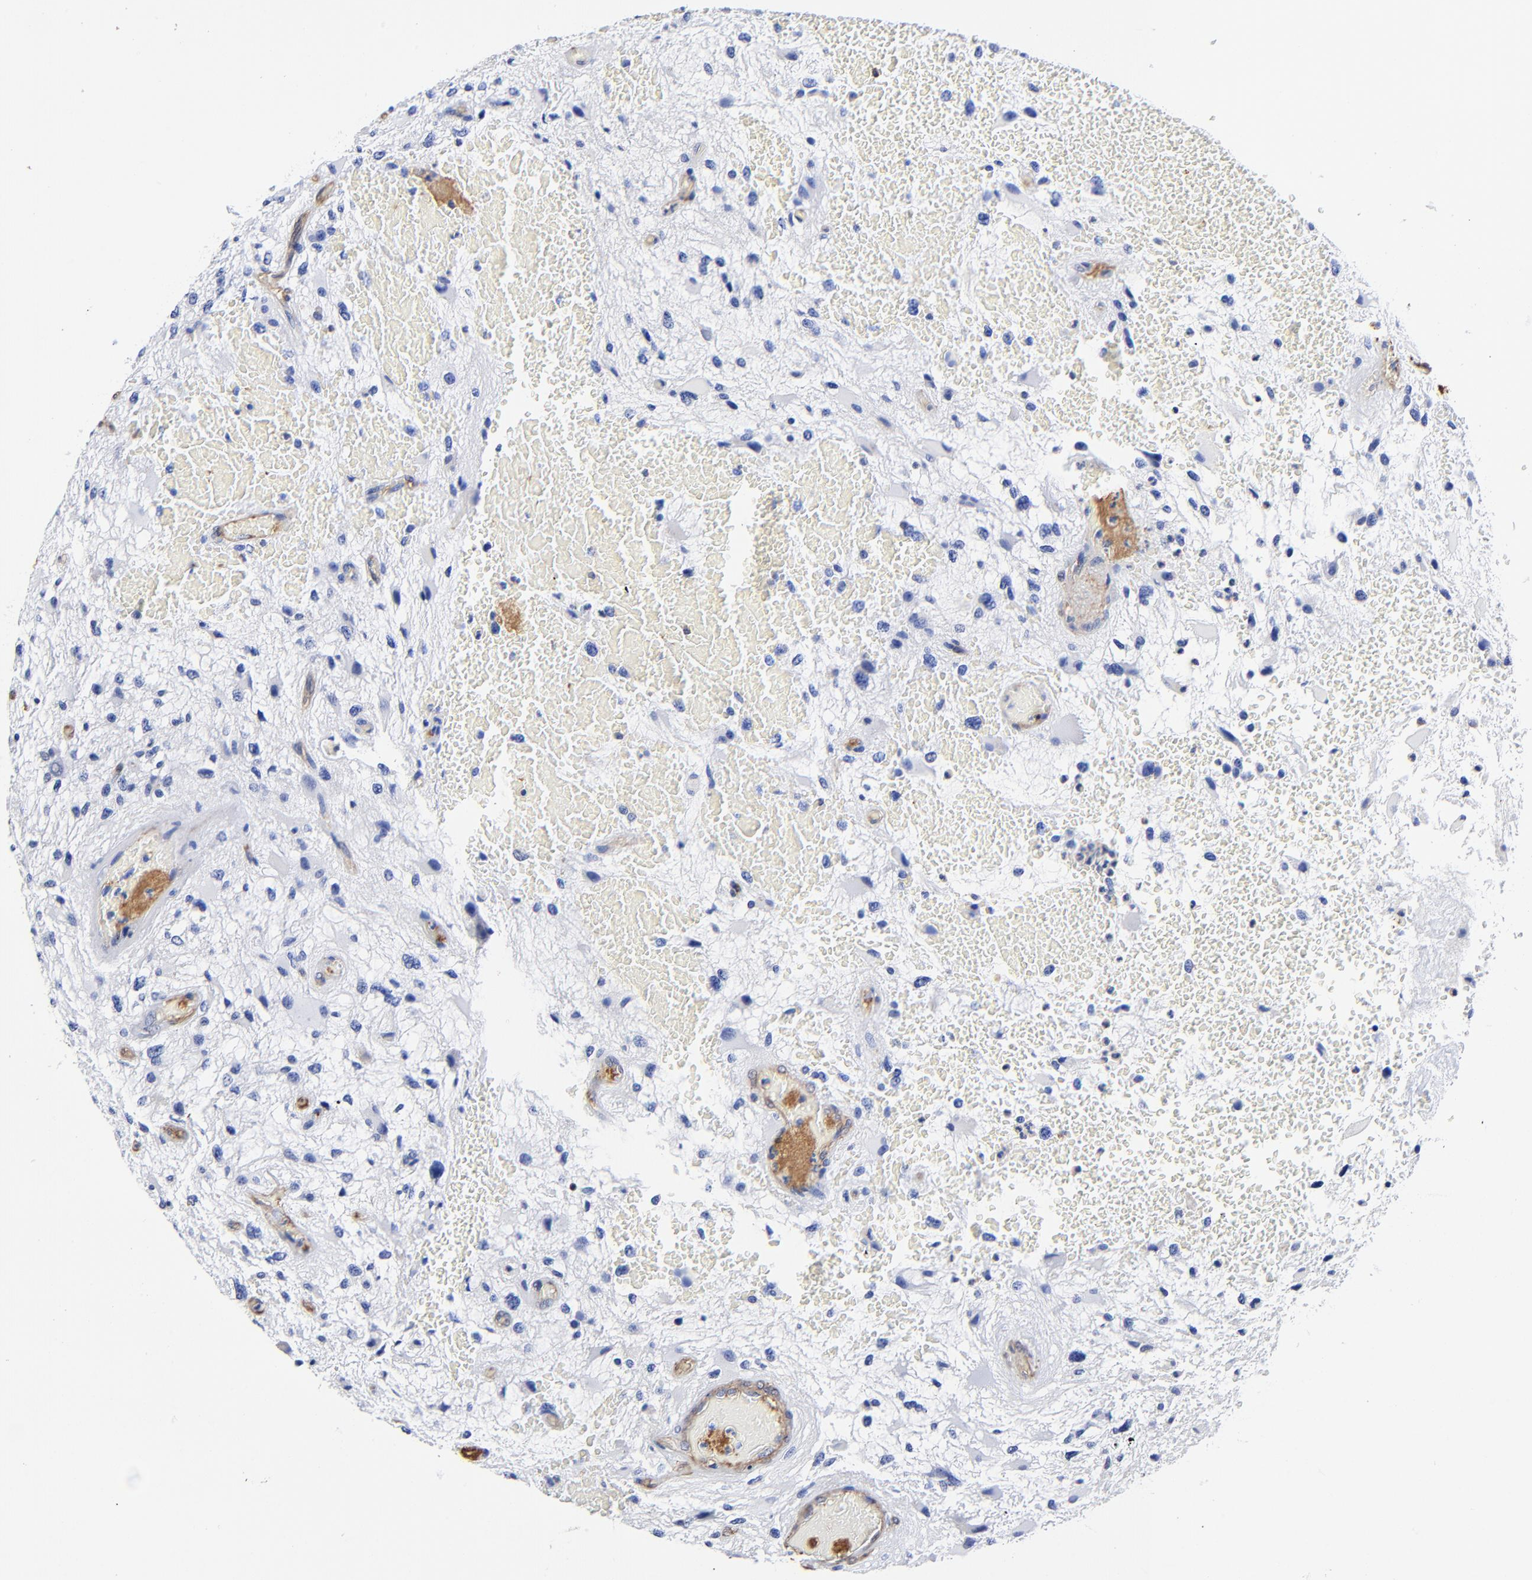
{"staining": {"intensity": "negative", "quantity": "none", "location": "none"}, "tissue": "glioma", "cell_type": "Tumor cells", "image_type": "cancer", "snomed": [{"axis": "morphology", "description": "Glioma, malignant, High grade"}, {"axis": "topography", "description": "Brain"}], "caption": "There is no significant expression in tumor cells of glioma.", "gene": "TAGLN2", "patient": {"sex": "female", "age": 60}}